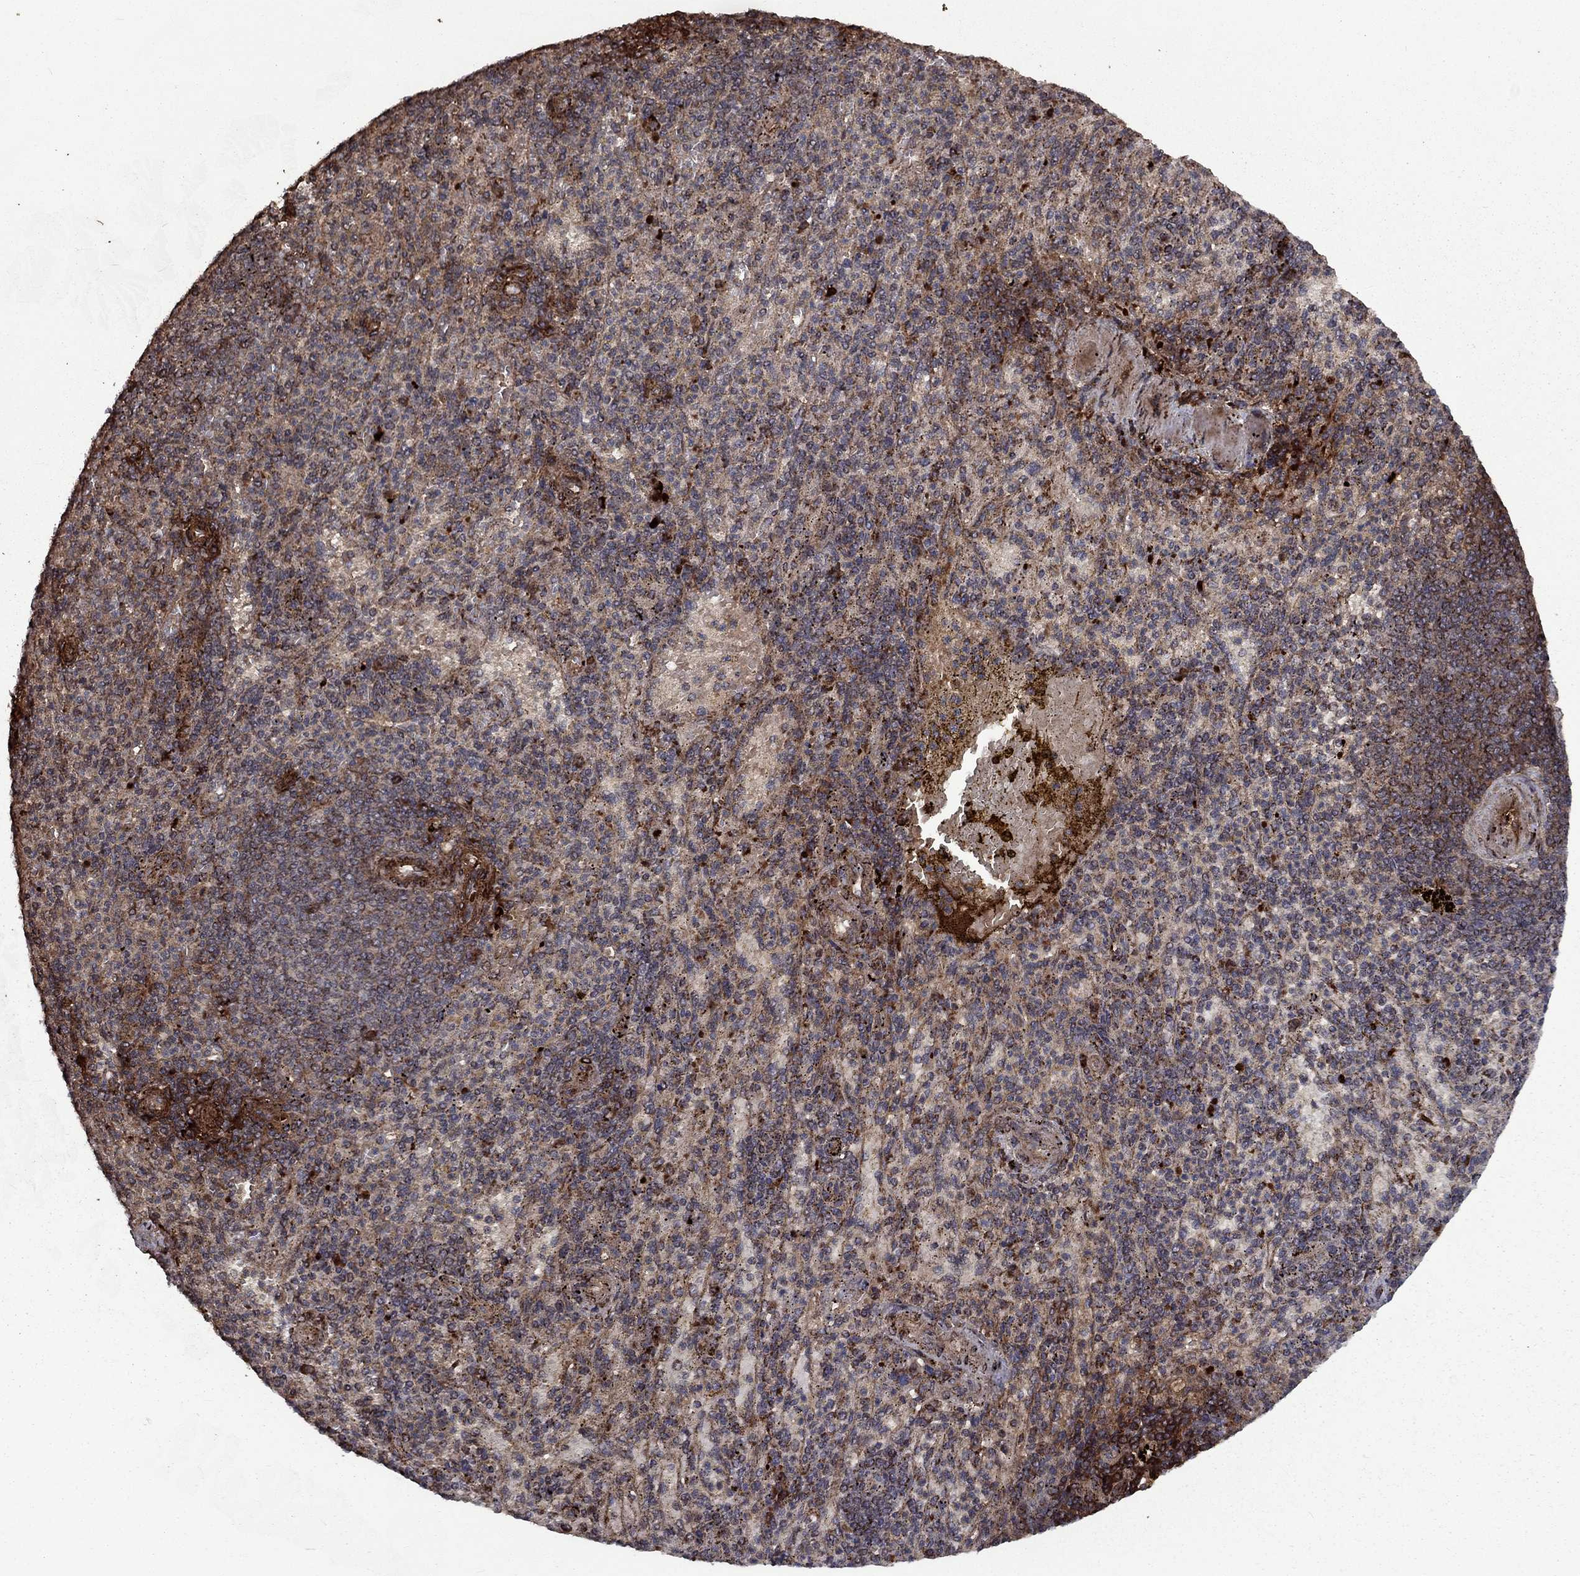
{"staining": {"intensity": "strong", "quantity": "<25%", "location": "cytoplasmic/membranous"}, "tissue": "spleen", "cell_type": "Cells in red pulp", "image_type": "normal", "snomed": [{"axis": "morphology", "description": "Normal tissue, NOS"}, {"axis": "topography", "description": "Spleen"}], "caption": "A brown stain shows strong cytoplasmic/membranous expression of a protein in cells in red pulp of normal spleen.", "gene": "COL18A1", "patient": {"sex": "female", "age": 74}}